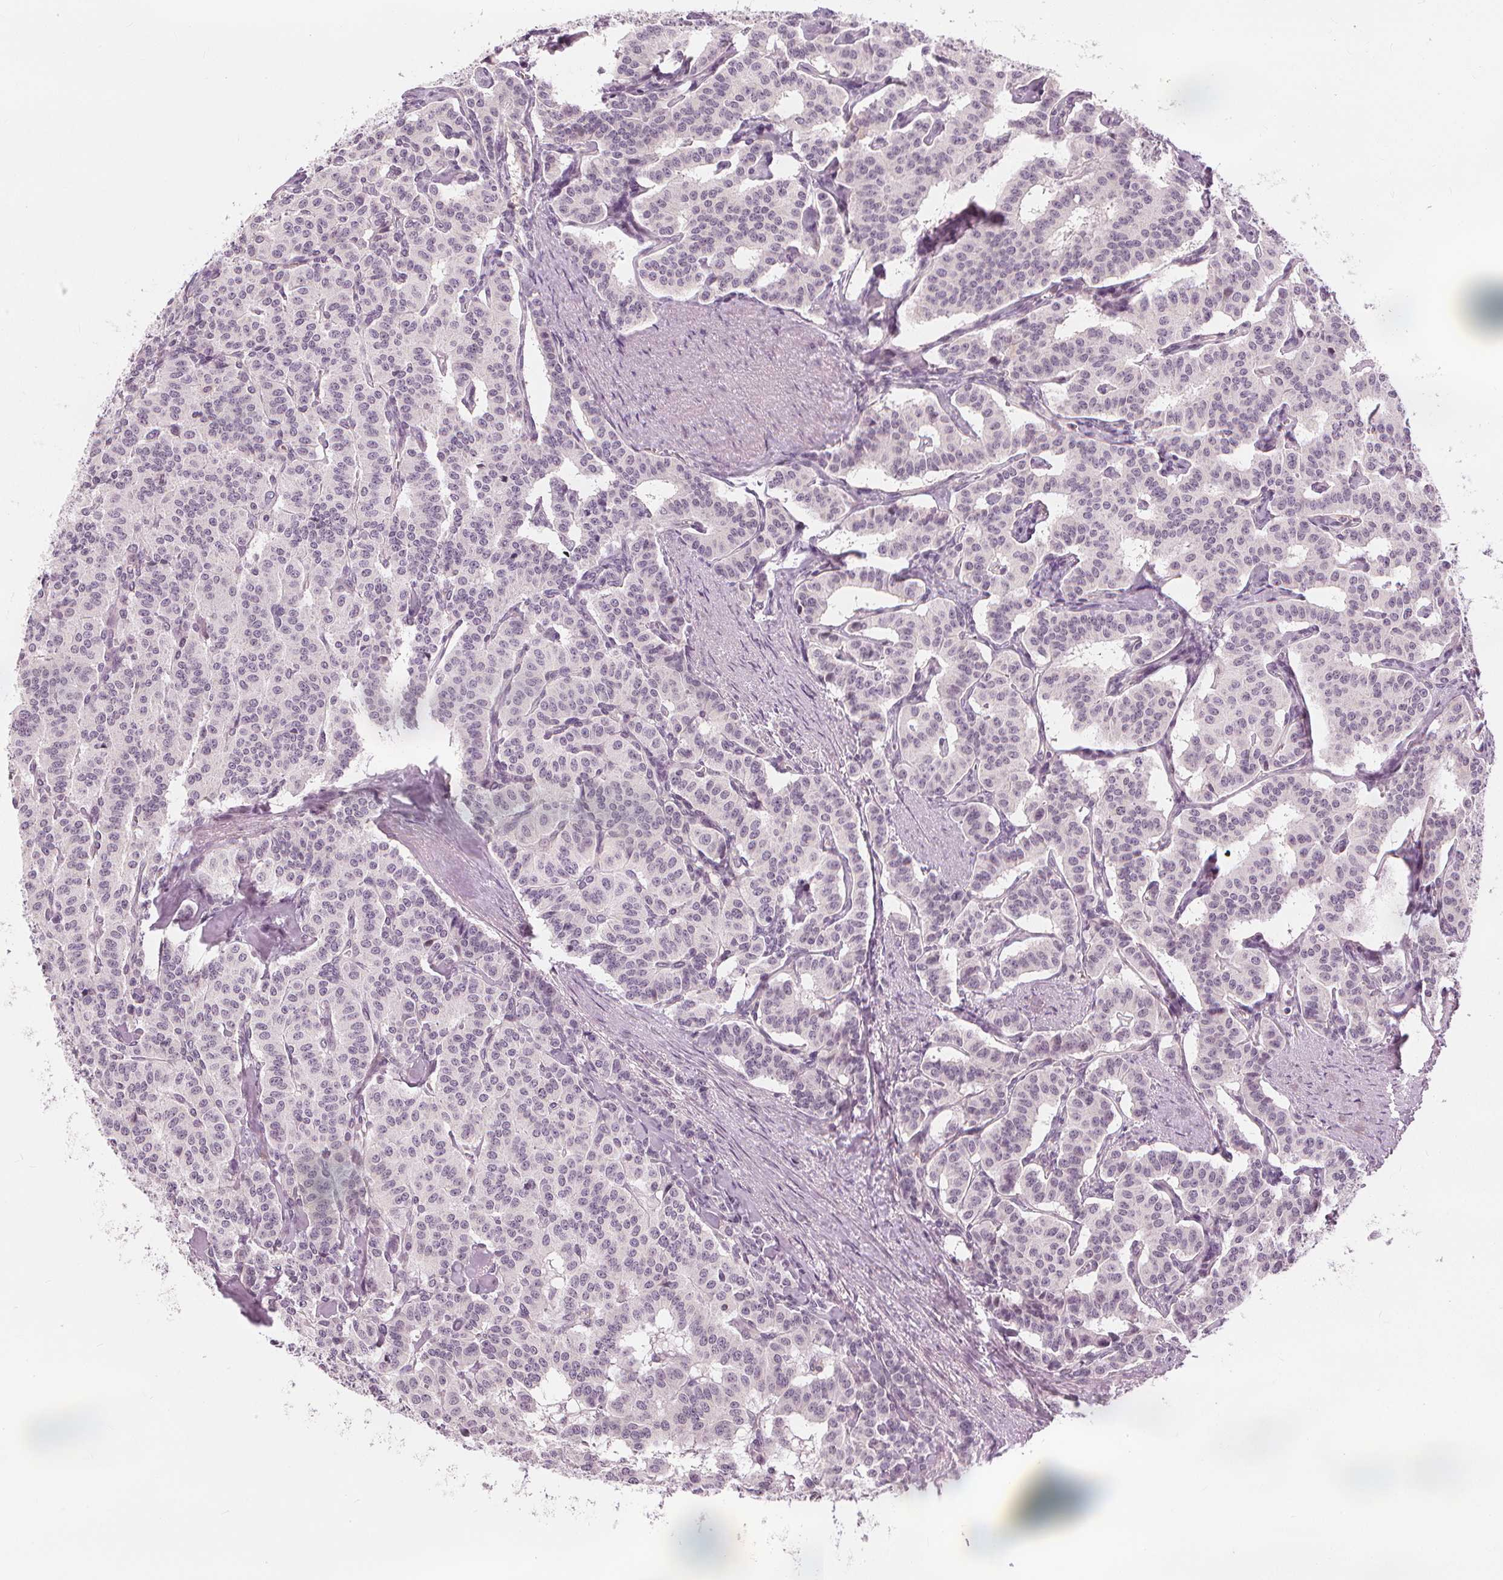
{"staining": {"intensity": "negative", "quantity": "none", "location": "none"}, "tissue": "carcinoid", "cell_type": "Tumor cells", "image_type": "cancer", "snomed": [{"axis": "morphology", "description": "Carcinoid, malignant, NOS"}, {"axis": "topography", "description": "Lung"}], "caption": "Immunohistochemistry (IHC) photomicrograph of neoplastic tissue: human carcinoid stained with DAB (3,3'-diaminobenzidine) reveals no significant protein expression in tumor cells.", "gene": "SLC34A1", "patient": {"sex": "female", "age": 46}}